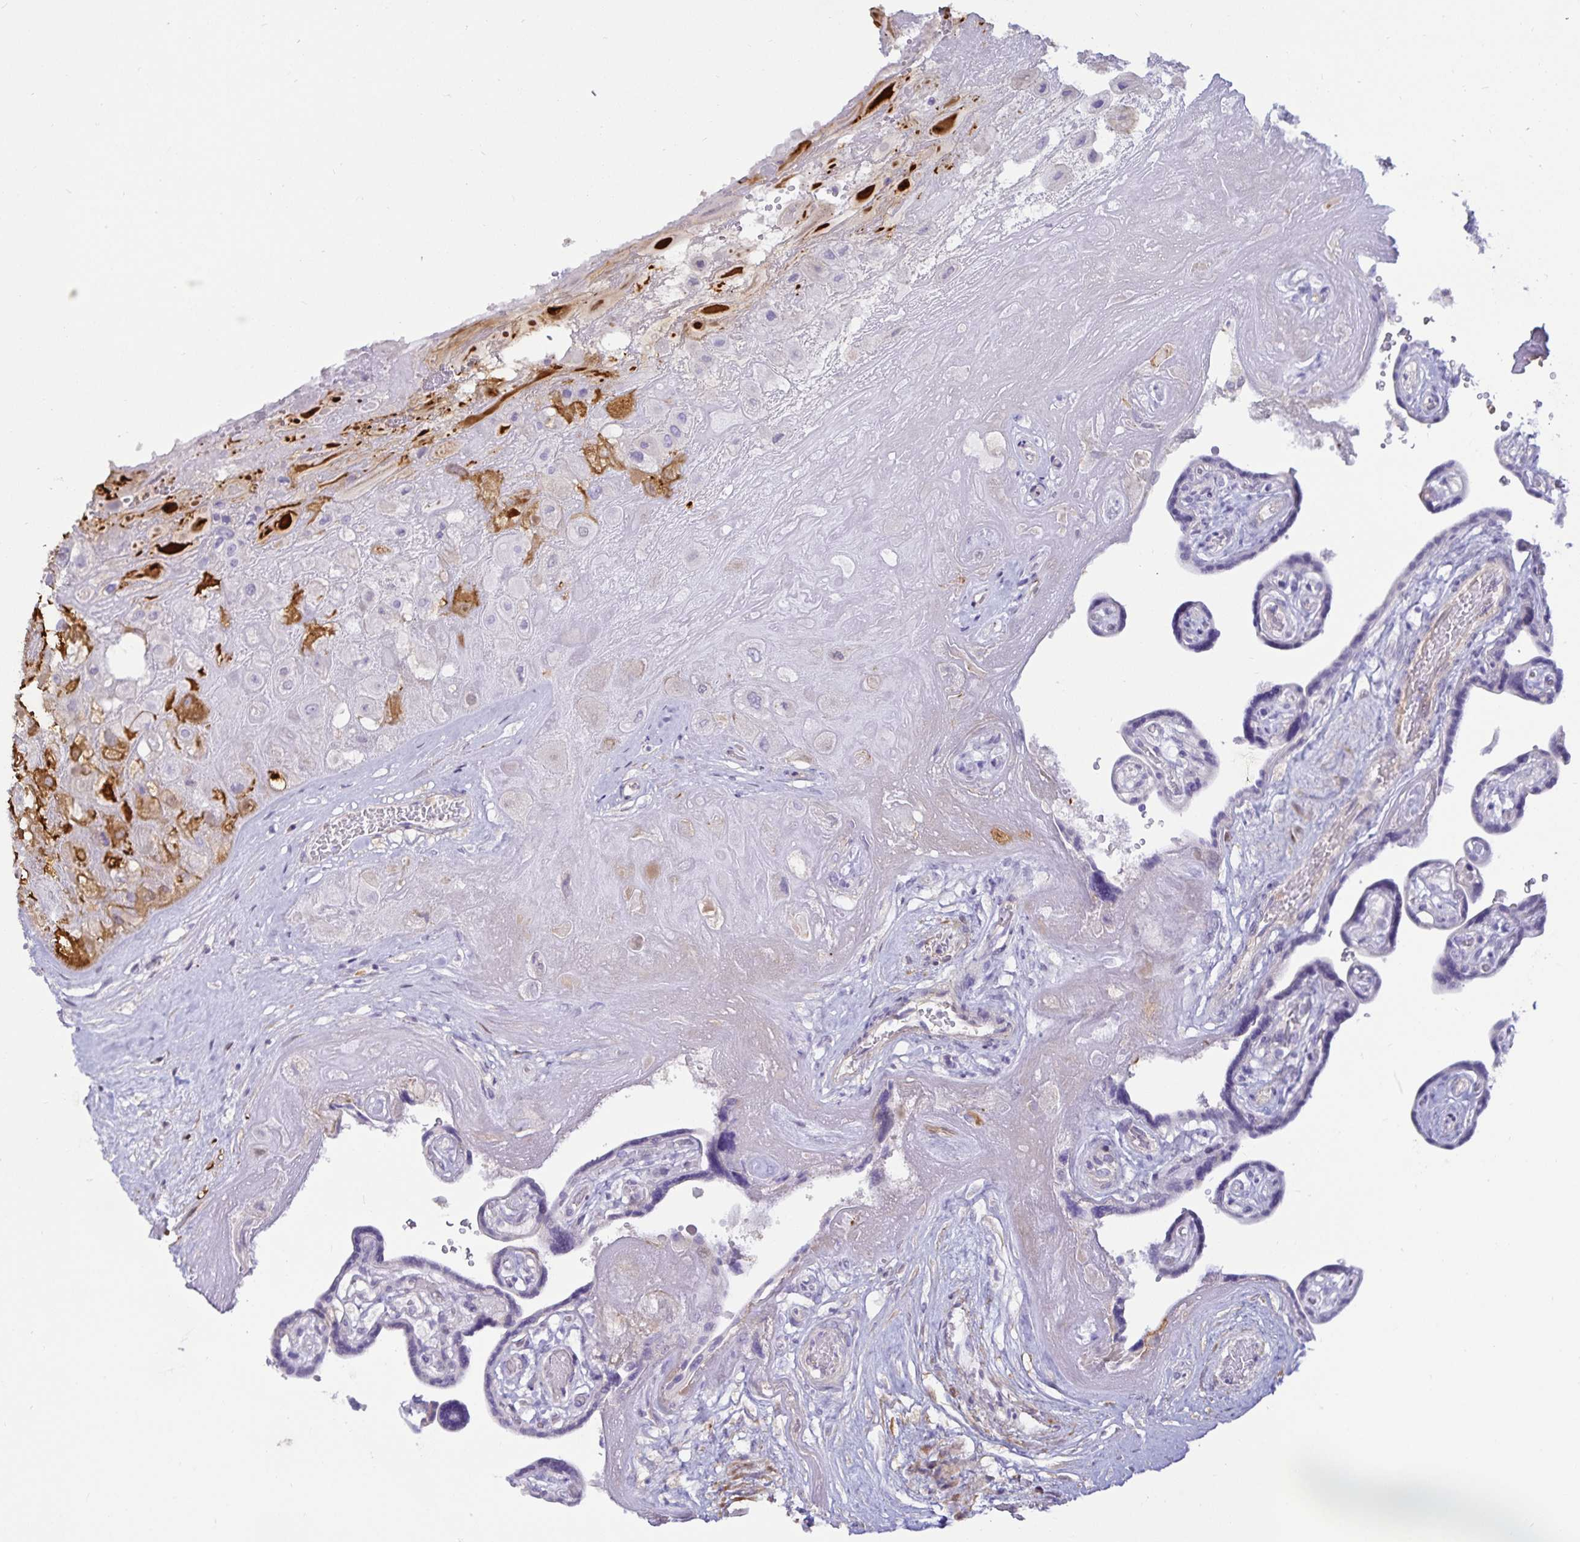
{"staining": {"intensity": "strong", "quantity": "<25%", "location": "cytoplasmic/membranous,nuclear"}, "tissue": "placenta", "cell_type": "Decidual cells", "image_type": "normal", "snomed": [{"axis": "morphology", "description": "Normal tissue, NOS"}, {"axis": "topography", "description": "Placenta"}], "caption": "The image reveals a brown stain indicating the presence of a protein in the cytoplasmic/membranous,nuclear of decidual cells in placenta.", "gene": "SPAG4", "patient": {"sex": "female", "age": 32}}